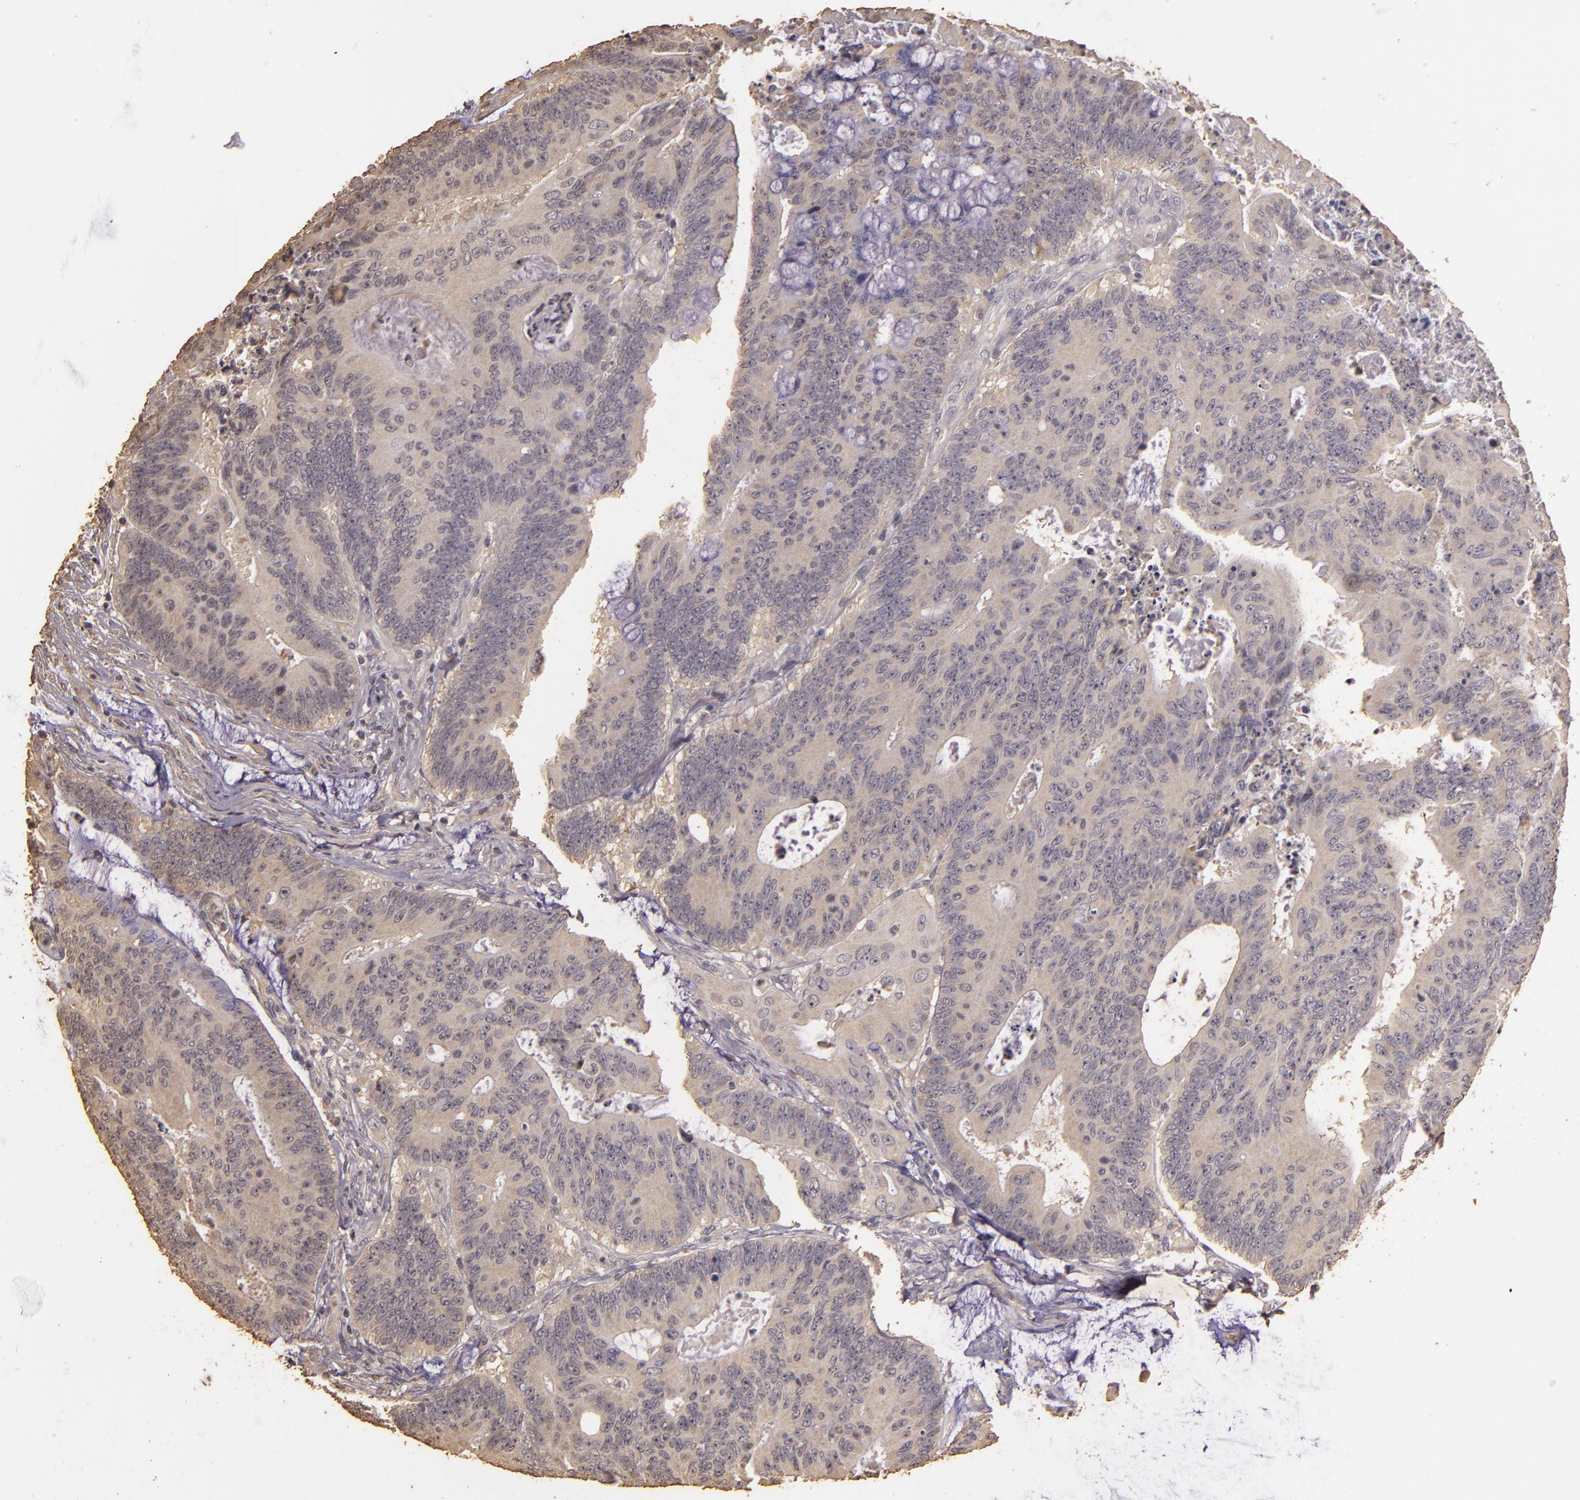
{"staining": {"intensity": "weak", "quantity": ">75%", "location": "cytoplasmic/membranous"}, "tissue": "colorectal cancer", "cell_type": "Tumor cells", "image_type": "cancer", "snomed": [{"axis": "morphology", "description": "Adenocarcinoma, NOS"}, {"axis": "topography", "description": "Colon"}], "caption": "There is low levels of weak cytoplasmic/membranous expression in tumor cells of colorectal cancer, as demonstrated by immunohistochemical staining (brown color).", "gene": "BCL2L13", "patient": {"sex": "male", "age": 65}}